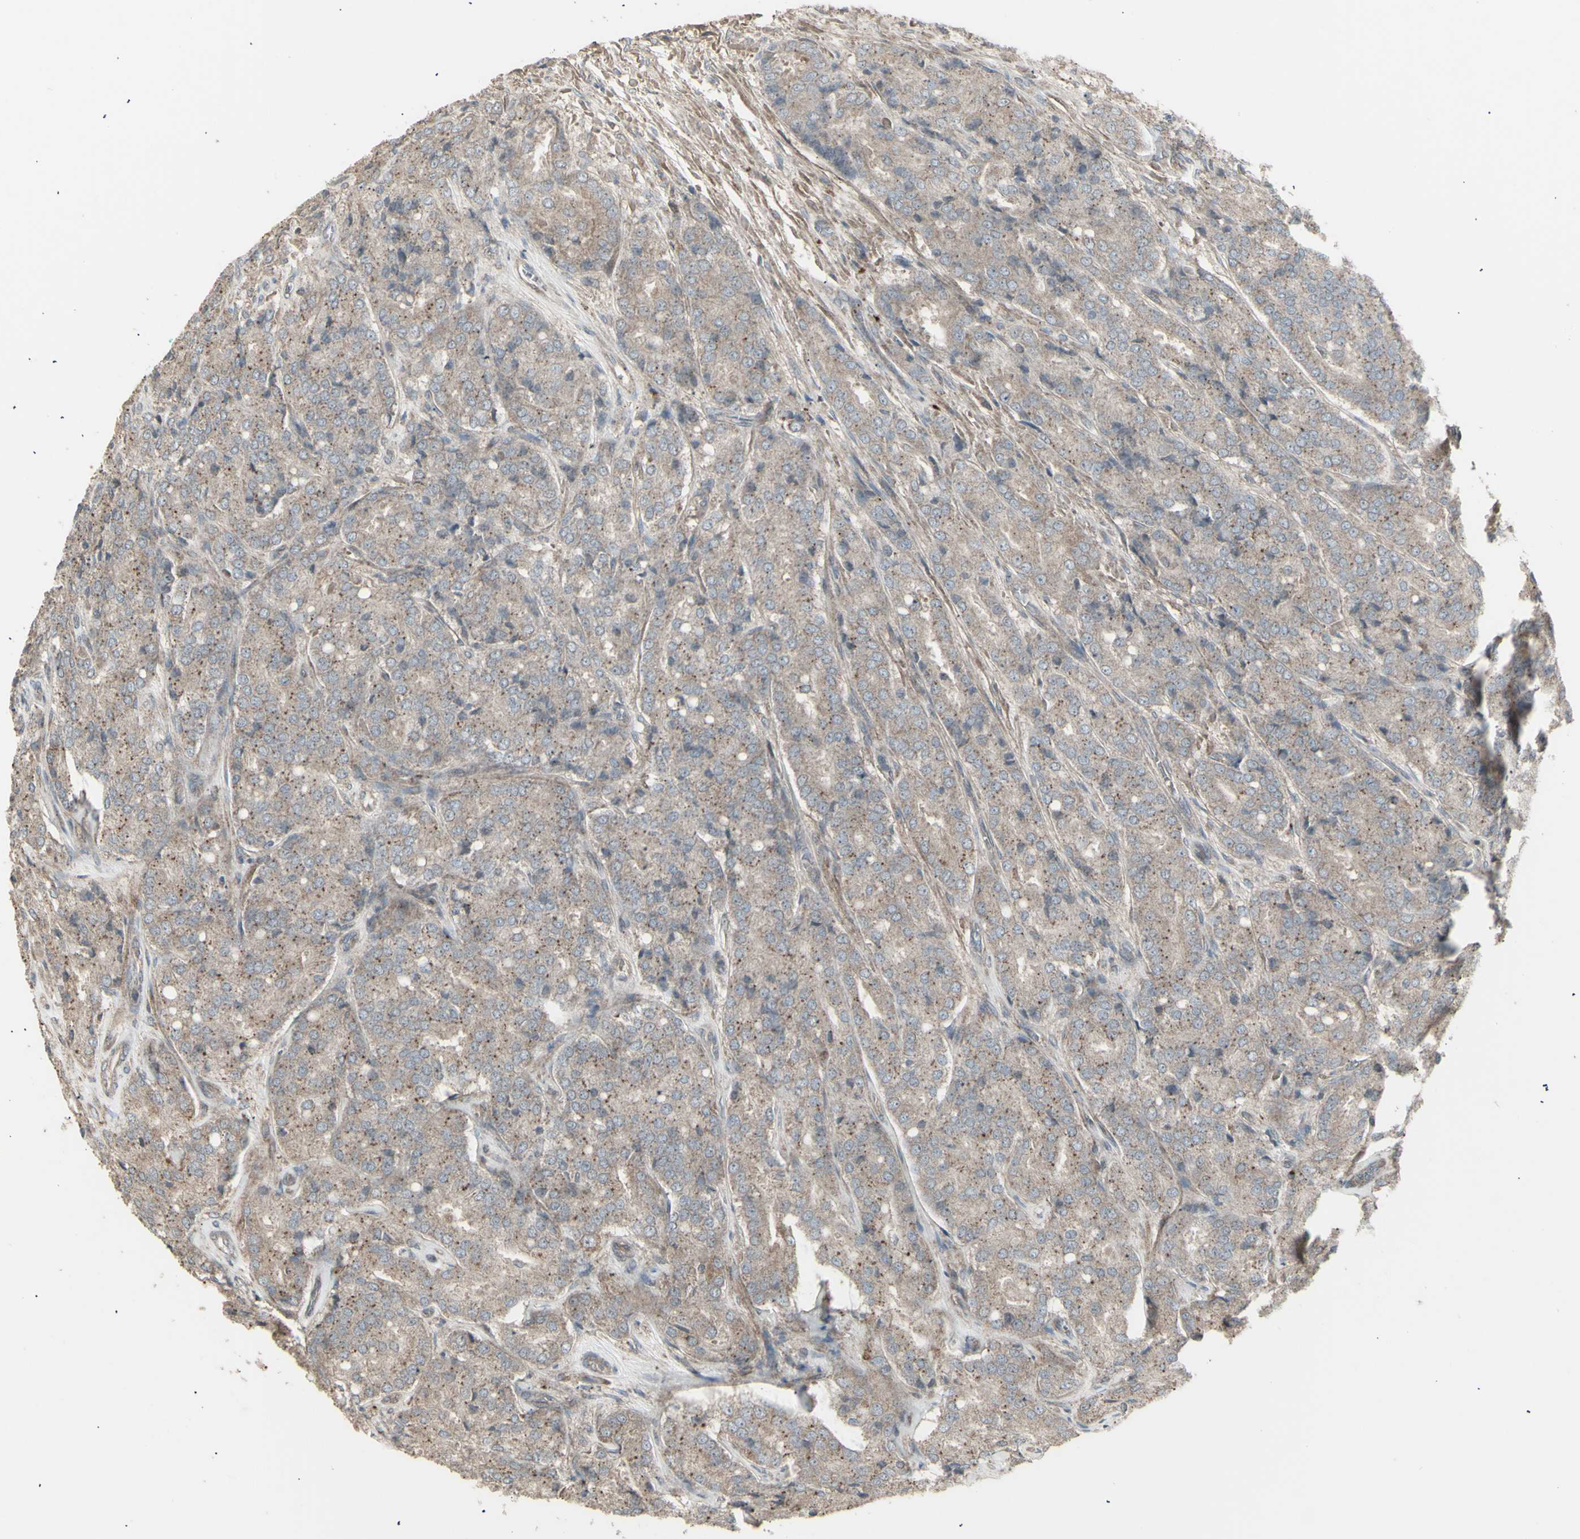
{"staining": {"intensity": "moderate", "quantity": ">75%", "location": "cytoplasmic/membranous"}, "tissue": "prostate cancer", "cell_type": "Tumor cells", "image_type": "cancer", "snomed": [{"axis": "morphology", "description": "Adenocarcinoma, High grade"}, {"axis": "topography", "description": "Prostate"}], "caption": "This image displays prostate cancer stained with immunohistochemistry (IHC) to label a protein in brown. The cytoplasmic/membranous of tumor cells show moderate positivity for the protein. Nuclei are counter-stained blue.", "gene": "RNASEL", "patient": {"sex": "male", "age": 65}}